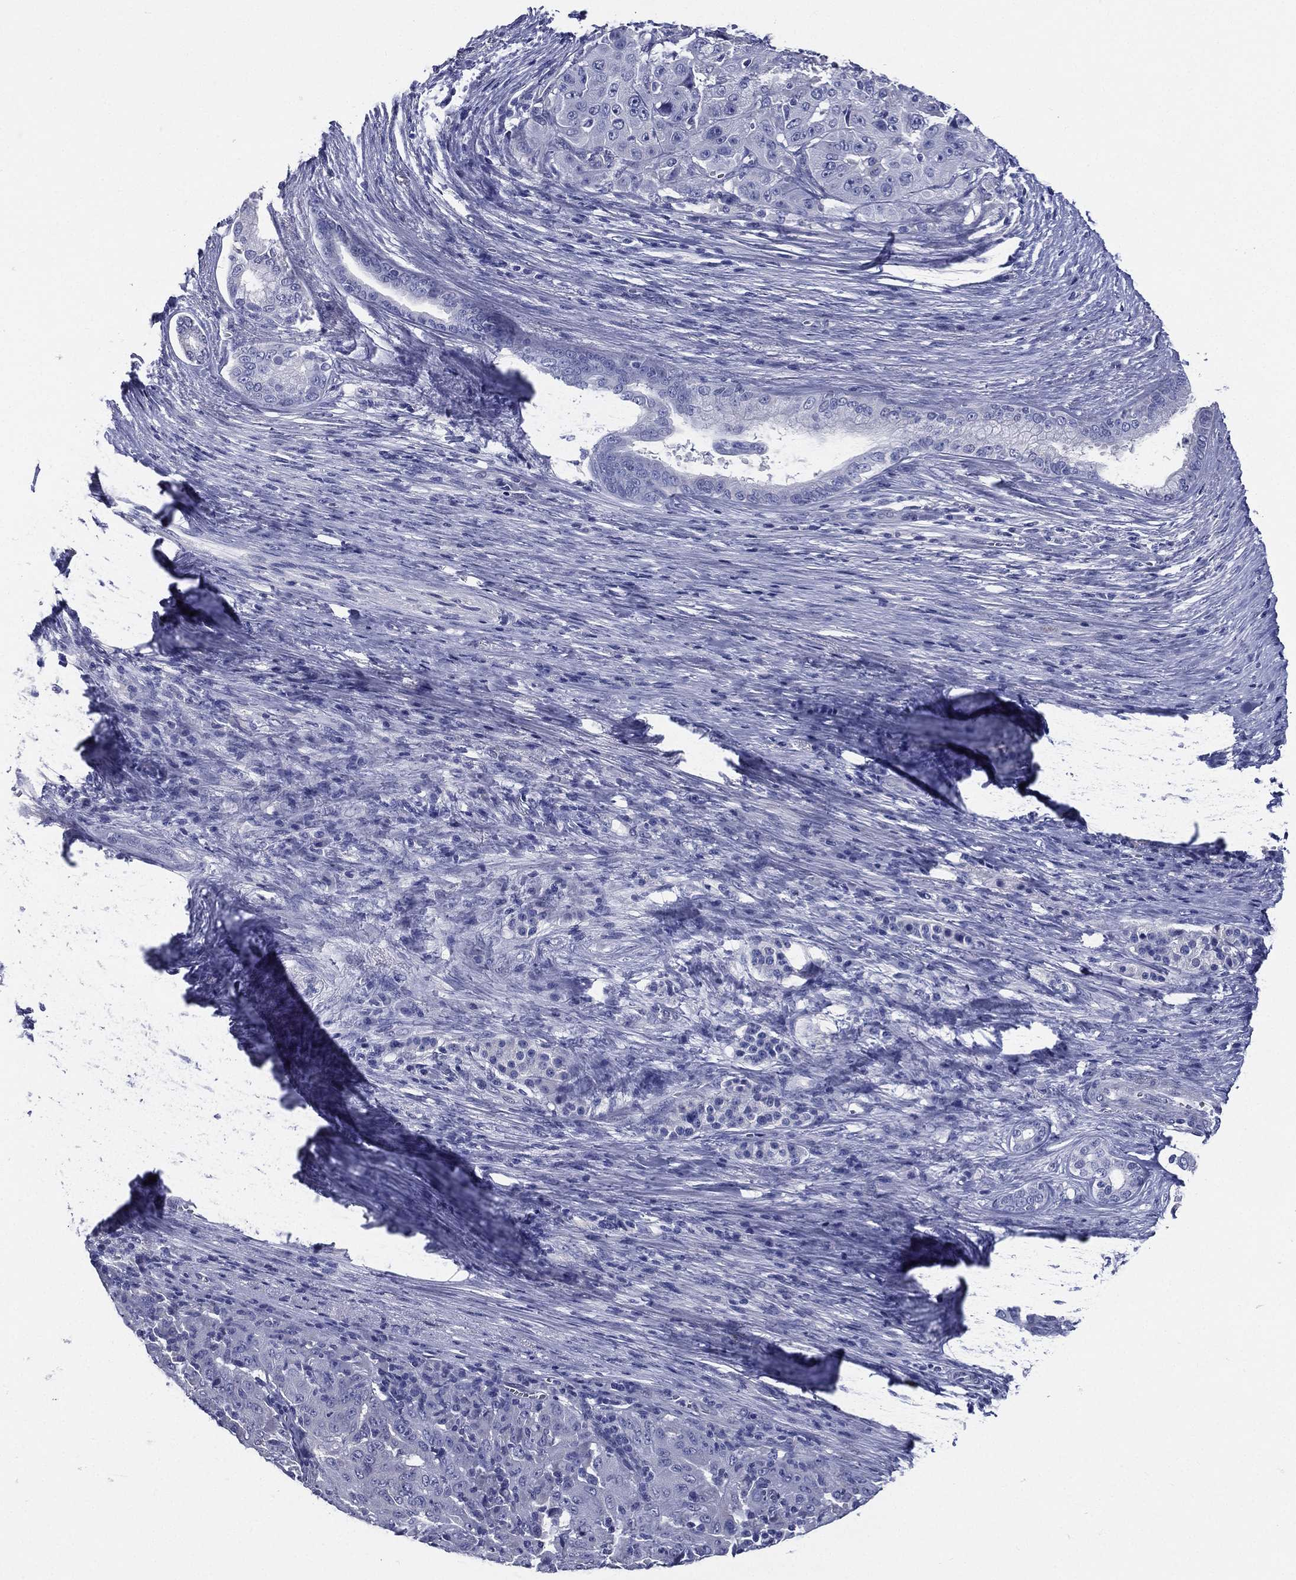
{"staining": {"intensity": "negative", "quantity": "none", "location": "none"}, "tissue": "pancreatic cancer", "cell_type": "Tumor cells", "image_type": "cancer", "snomed": [{"axis": "morphology", "description": "Adenocarcinoma, NOS"}, {"axis": "topography", "description": "Pancreas"}], "caption": "Adenocarcinoma (pancreatic) stained for a protein using IHC shows no expression tumor cells.", "gene": "DPYS", "patient": {"sex": "male", "age": 63}}